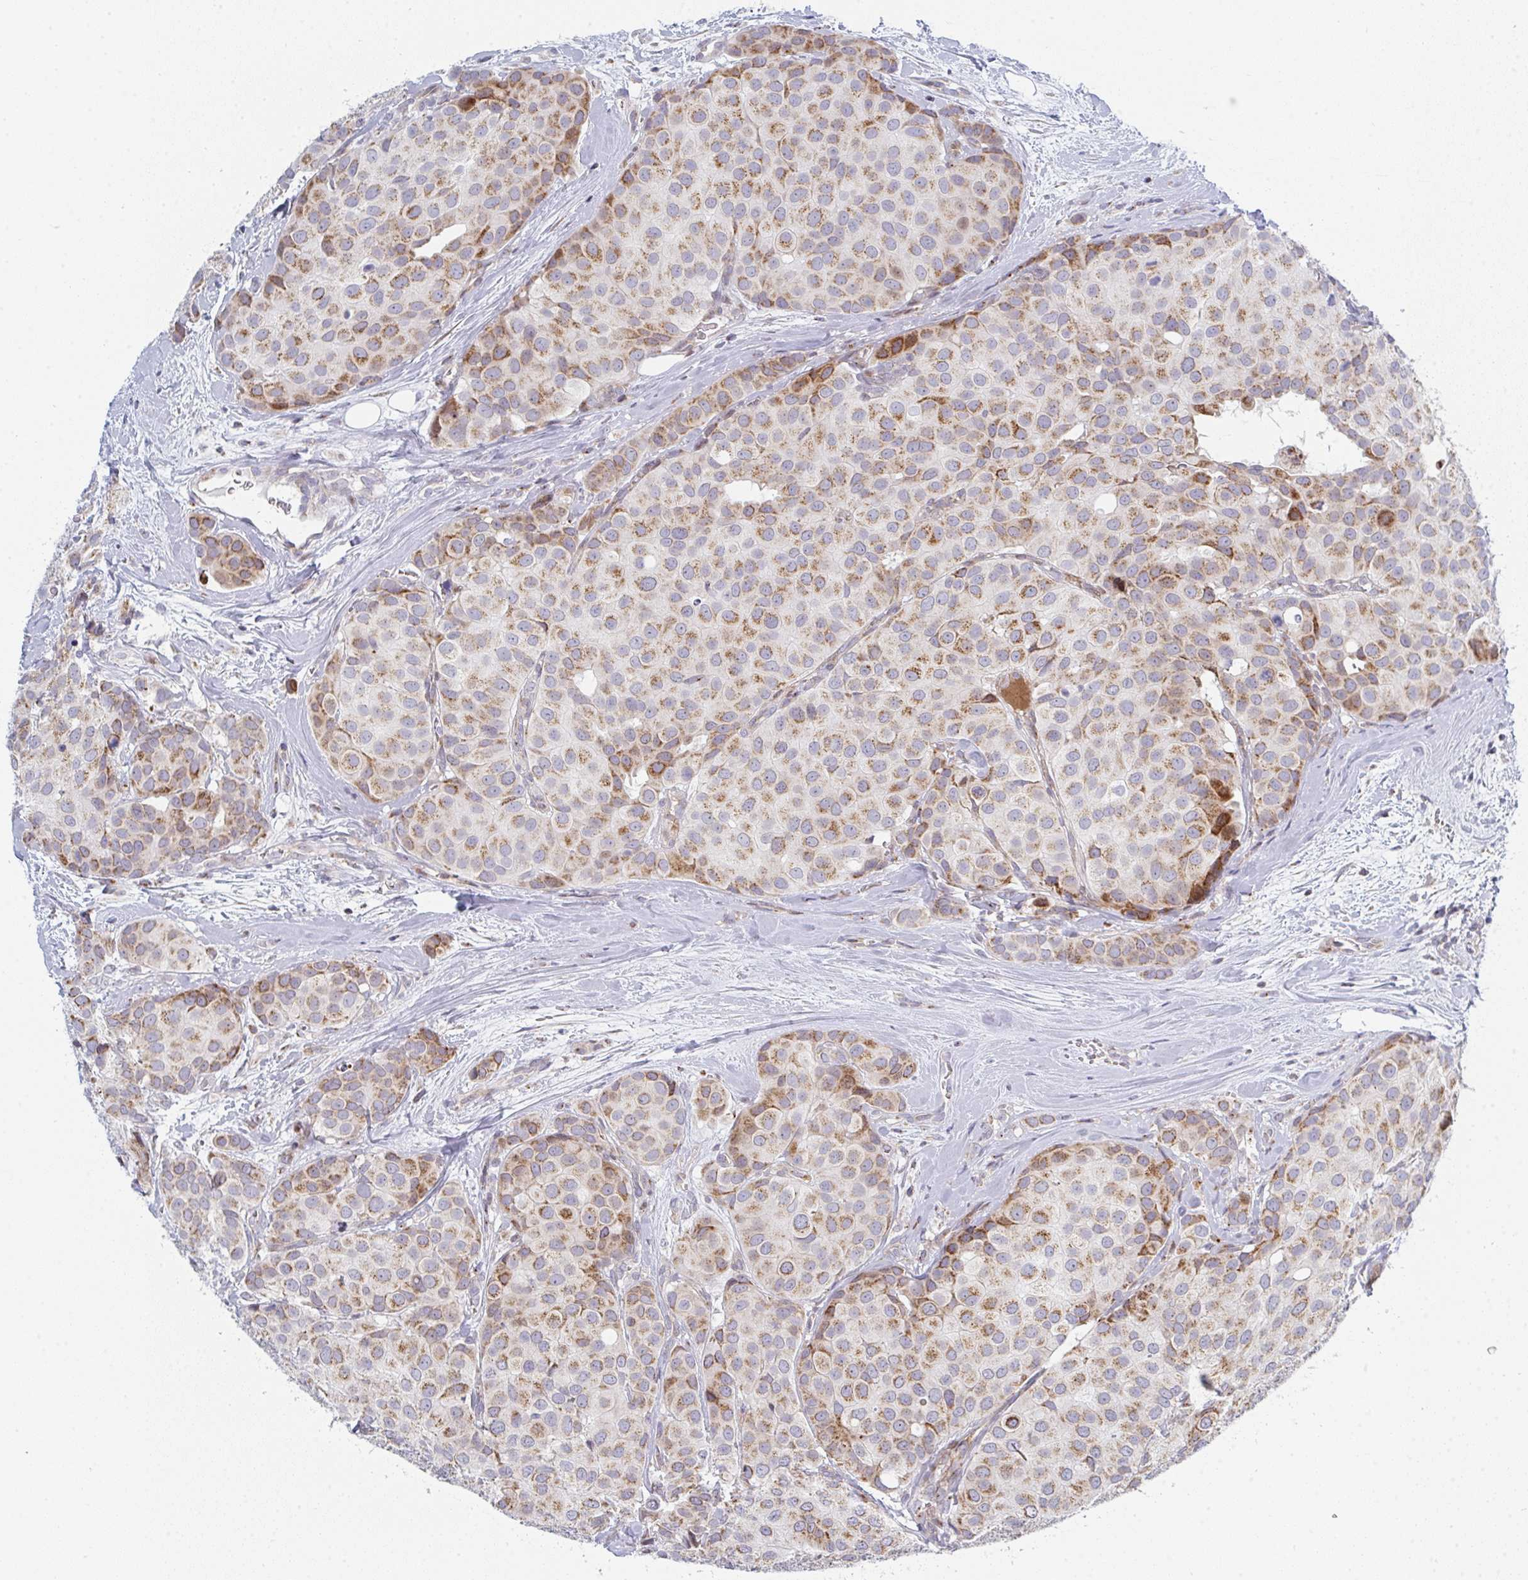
{"staining": {"intensity": "moderate", "quantity": ">75%", "location": "cytoplasmic/membranous"}, "tissue": "breast cancer", "cell_type": "Tumor cells", "image_type": "cancer", "snomed": [{"axis": "morphology", "description": "Duct carcinoma"}, {"axis": "topography", "description": "Breast"}], "caption": "This micrograph exhibits immunohistochemistry staining of human breast cancer (intraductal carcinoma), with medium moderate cytoplasmic/membranous positivity in about >75% of tumor cells.", "gene": "PRKCH", "patient": {"sex": "female", "age": 70}}